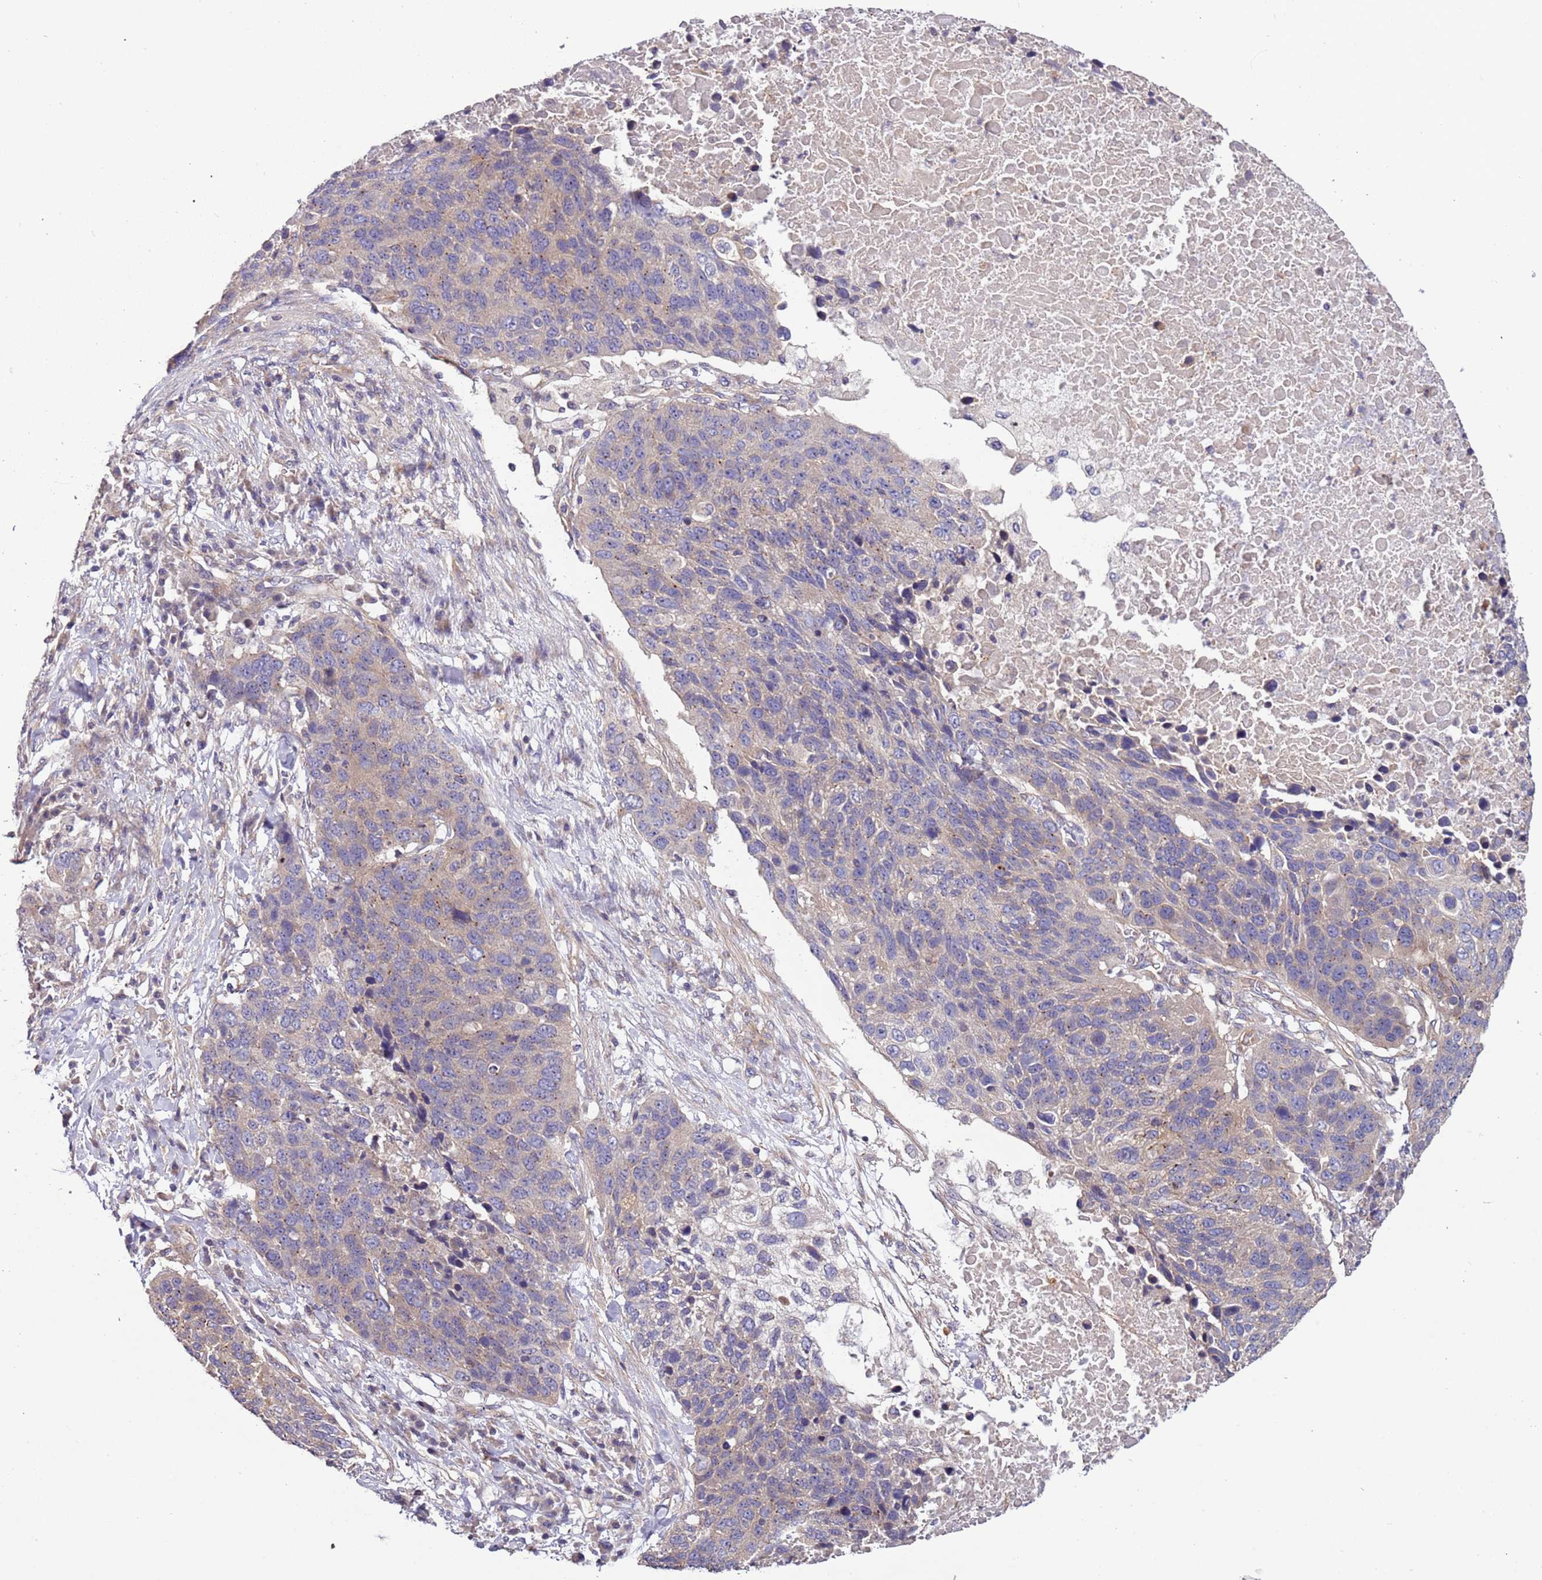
{"staining": {"intensity": "moderate", "quantity": "<25%", "location": "cytoplasmic/membranous"}, "tissue": "lung cancer", "cell_type": "Tumor cells", "image_type": "cancer", "snomed": [{"axis": "morphology", "description": "Normal tissue, NOS"}, {"axis": "morphology", "description": "Squamous cell carcinoma, NOS"}, {"axis": "topography", "description": "Lymph node"}, {"axis": "topography", "description": "Lung"}], "caption": "DAB (3,3'-diaminobenzidine) immunohistochemical staining of human lung cancer (squamous cell carcinoma) demonstrates moderate cytoplasmic/membranous protein expression in approximately <25% of tumor cells. (IHC, brightfield microscopy, high magnification).", "gene": "LAMB4", "patient": {"sex": "male", "age": 66}}